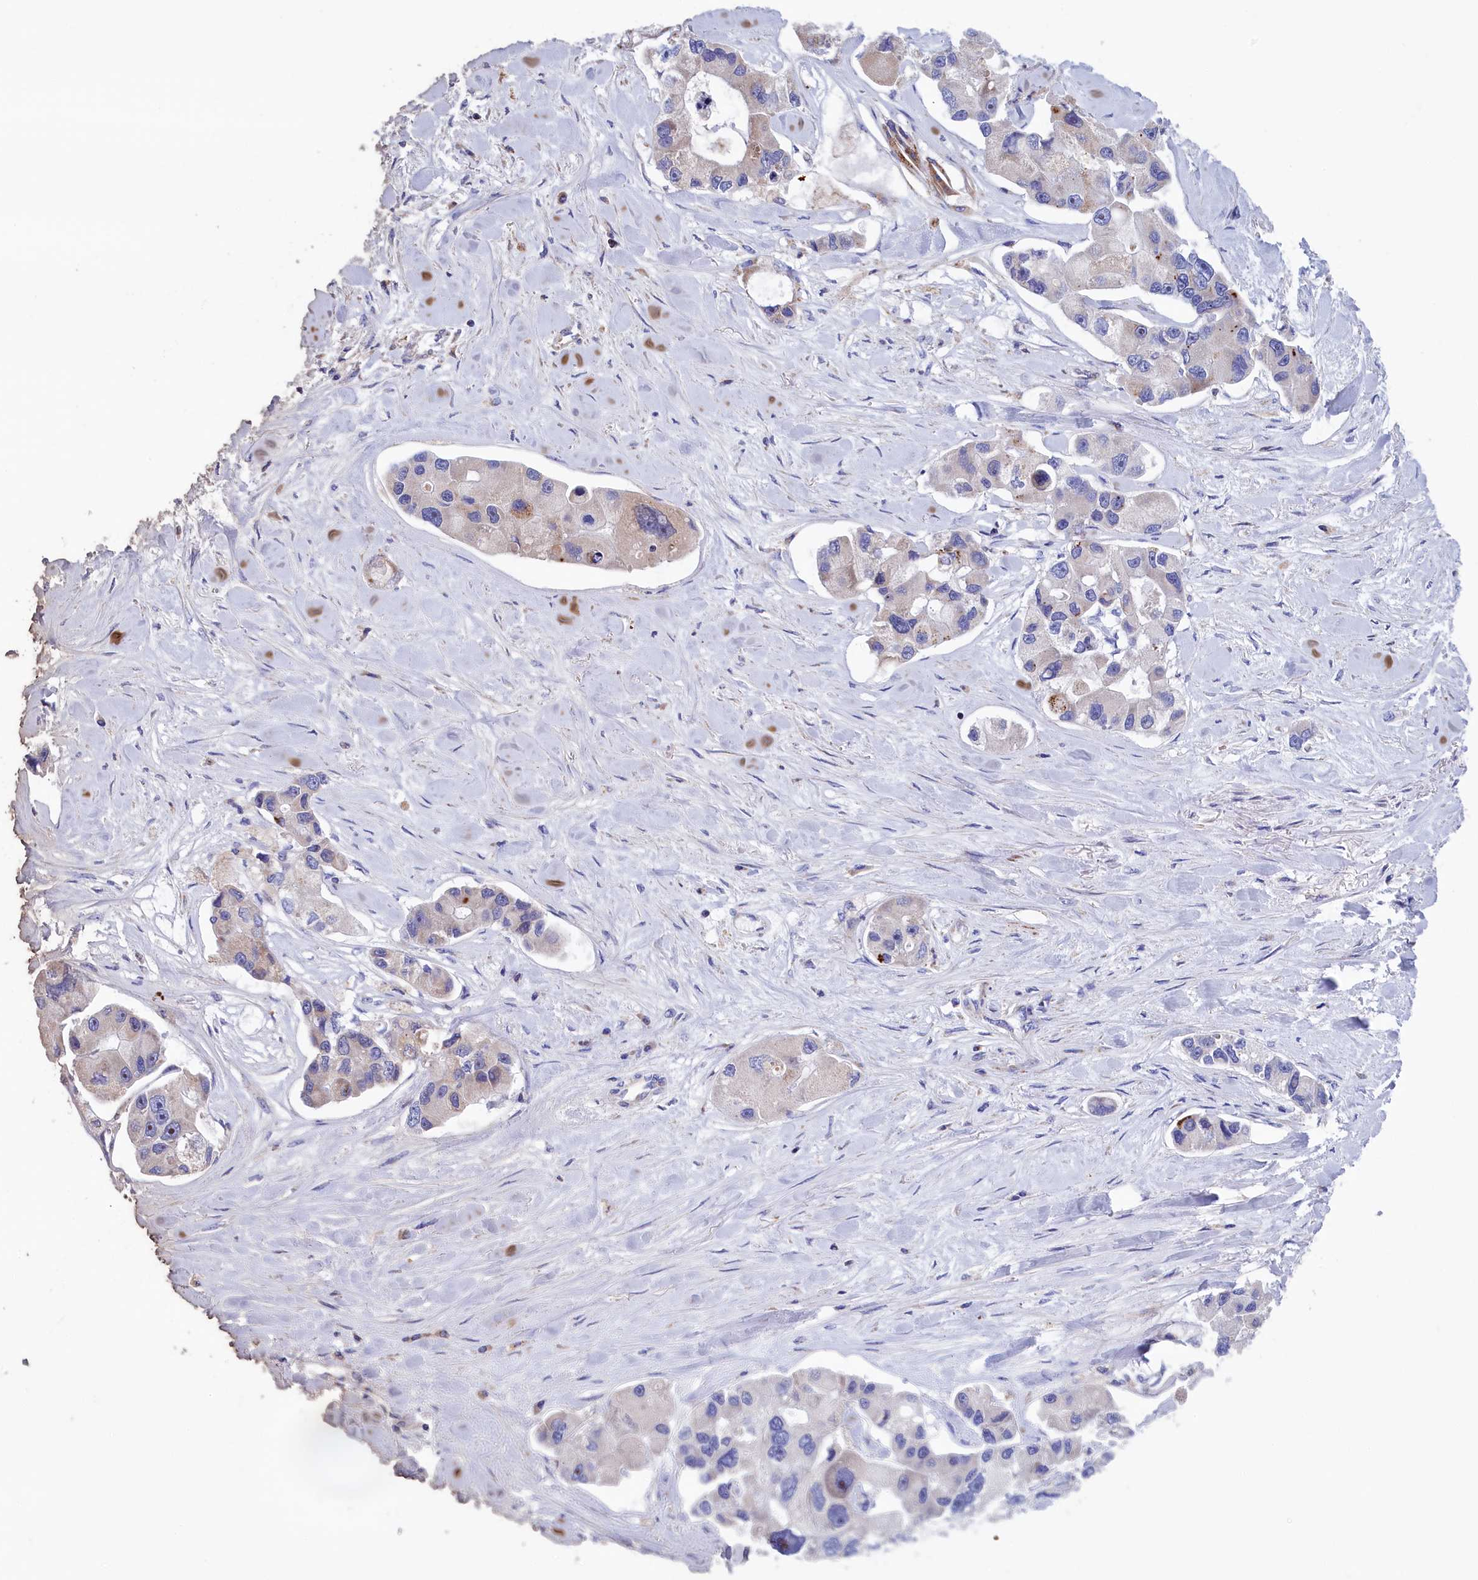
{"staining": {"intensity": "negative", "quantity": "none", "location": "none"}, "tissue": "lung cancer", "cell_type": "Tumor cells", "image_type": "cancer", "snomed": [{"axis": "morphology", "description": "Adenocarcinoma, NOS"}, {"axis": "topography", "description": "Lung"}], "caption": "IHC micrograph of human adenocarcinoma (lung) stained for a protein (brown), which shows no positivity in tumor cells.", "gene": "WDR83", "patient": {"sex": "female", "age": 54}}